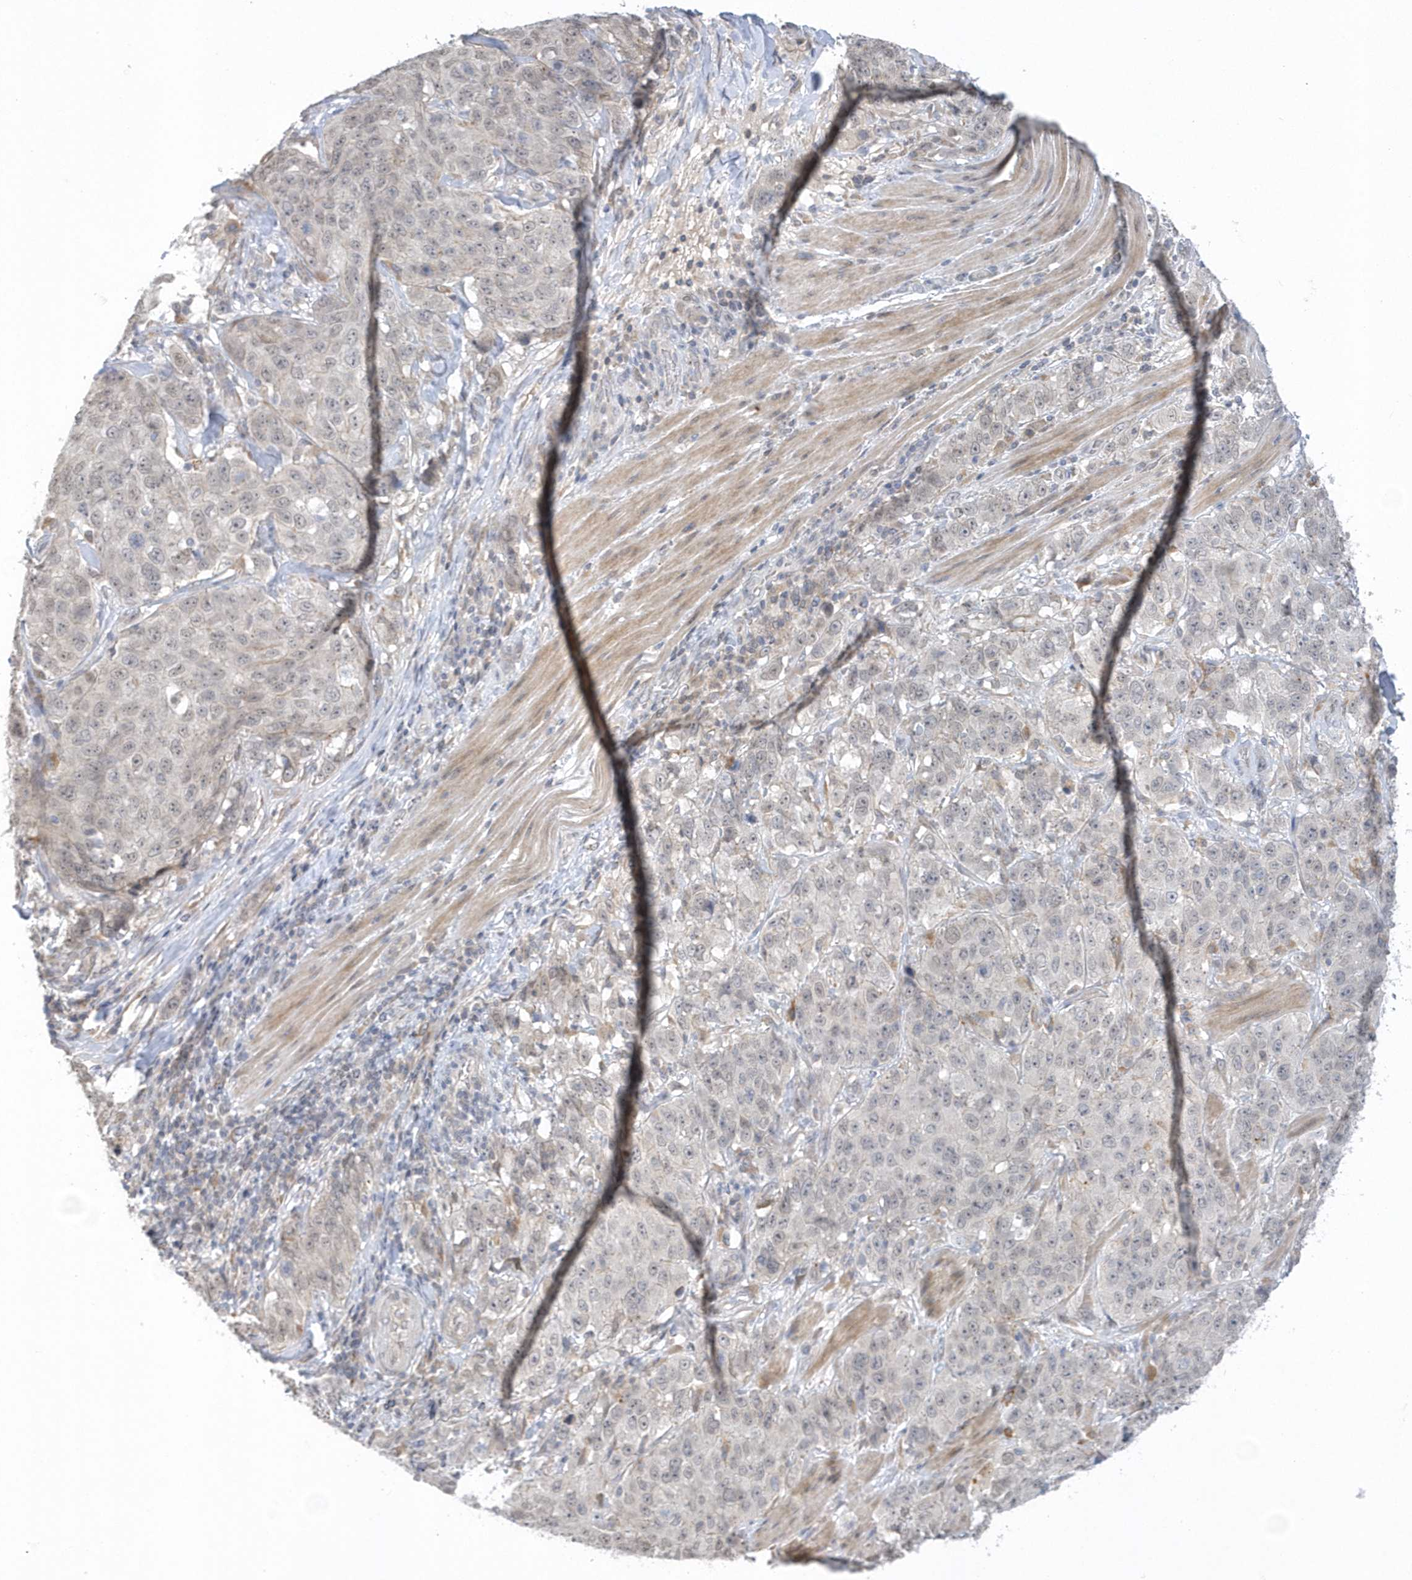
{"staining": {"intensity": "negative", "quantity": "none", "location": "none"}, "tissue": "stomach cancer", "cell_type": "Tumor cells", "image_type": "cancer", "snomed": [{"axis": "morphology", "description": "Adenocarcinoma, NOS"}, {"axis": "topography", "description": "Stomach"}], "caption": "Immunohistochemical staining of stomach adenocarcinoma reveals no significant staining in tumor cells. (Immunohistochemistry, brightfield microscopy, high magnification).", "gene": "ZC3H12D", "patient": {"sex": "male", "age": 48}}